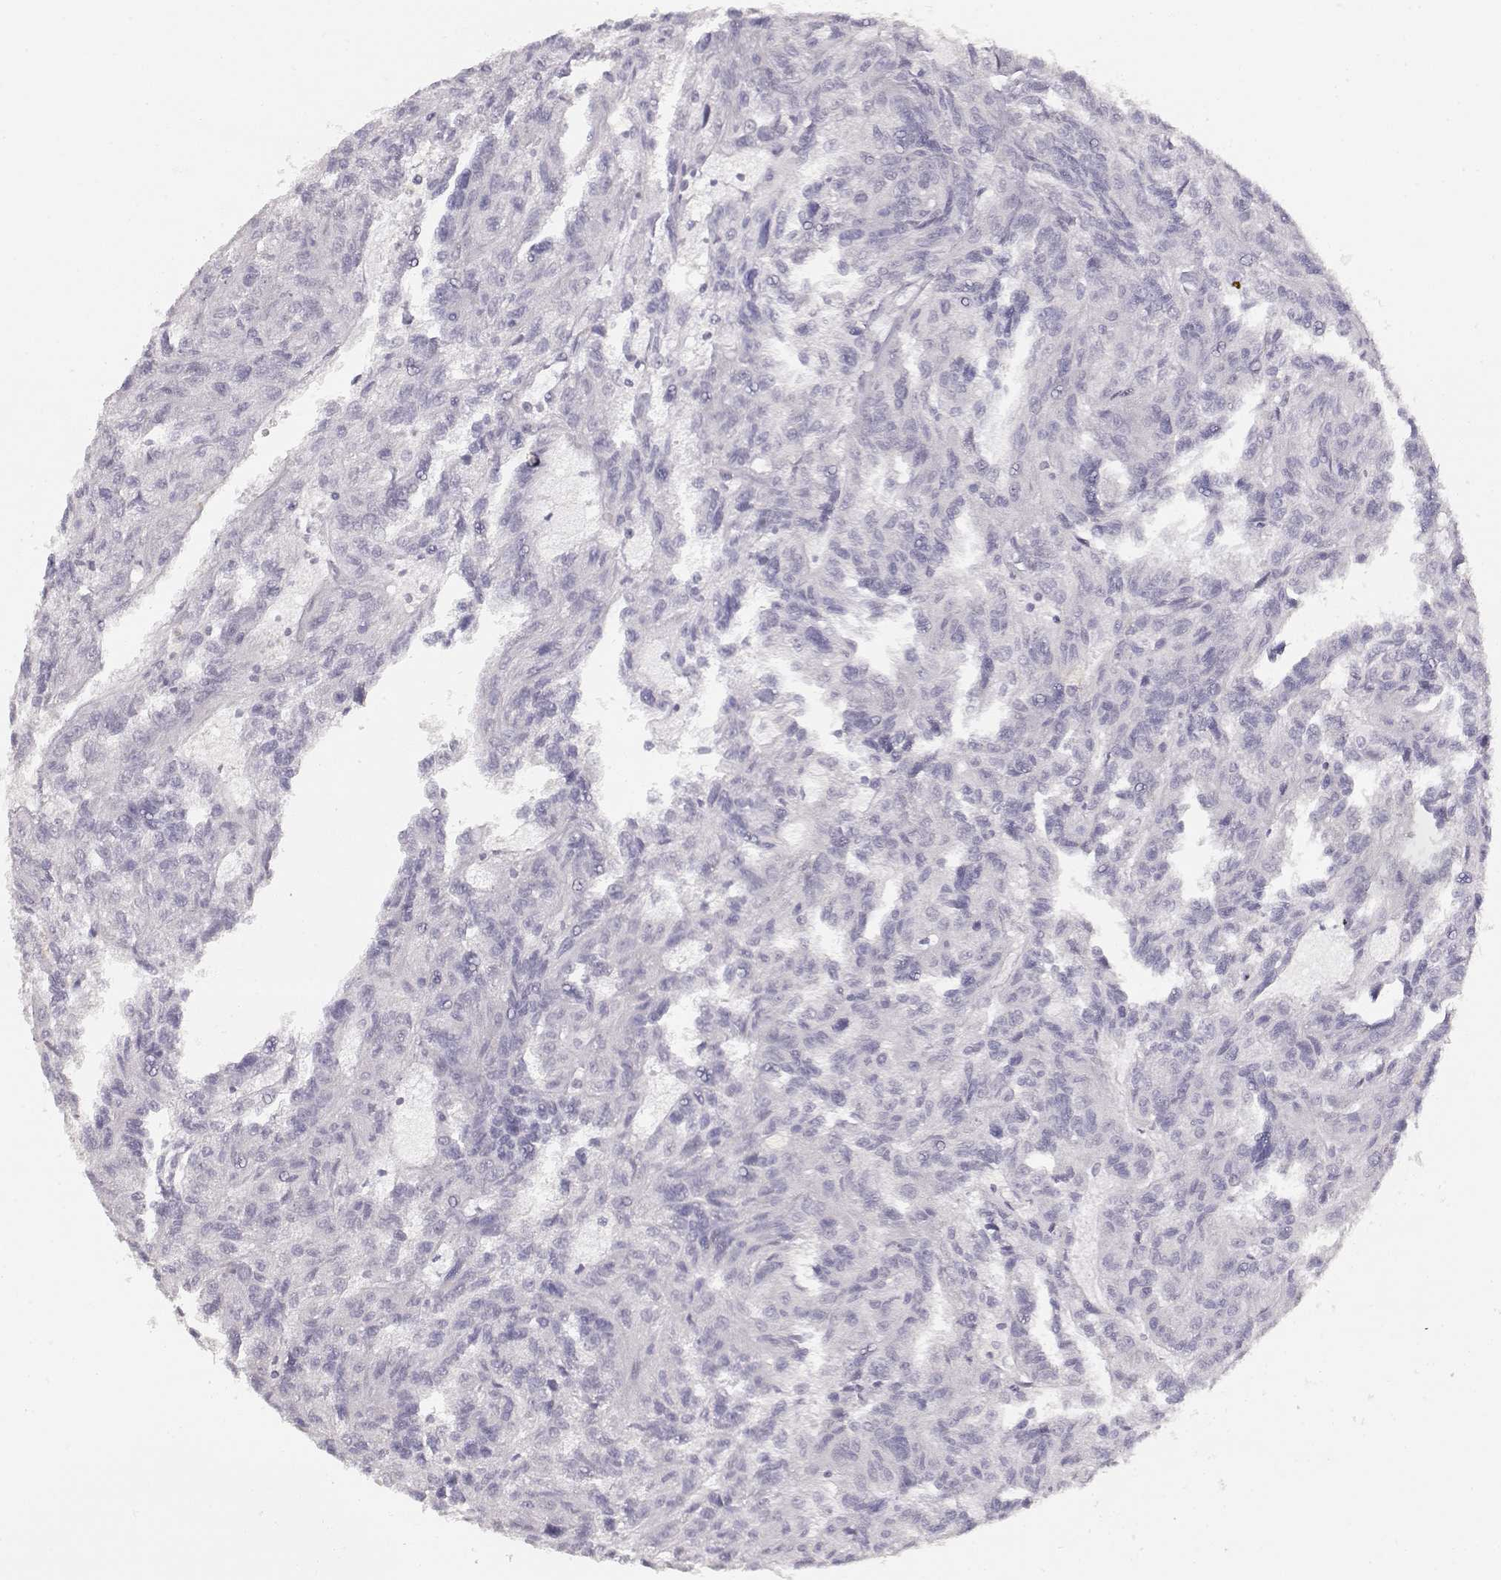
{"staining": {"intensity": "negative", "quantity": "none", "location": "none"}, "tissue": "renal cancer", "cell_type": "Tumor cells", "image_type": "cancer", "snomed": [{"axis": "morphology", "description": "Adenocarcinoma, NOS"}, {"axis": "topography", "description": "Kidney"}], "caption": "This is an immunohistochemistry micrograph of human renal cancer (adenocarcinoma). There is no positivity in tumor cells.", "gene": "TPH2", "patient": {"sex": "male", "age": 79}}